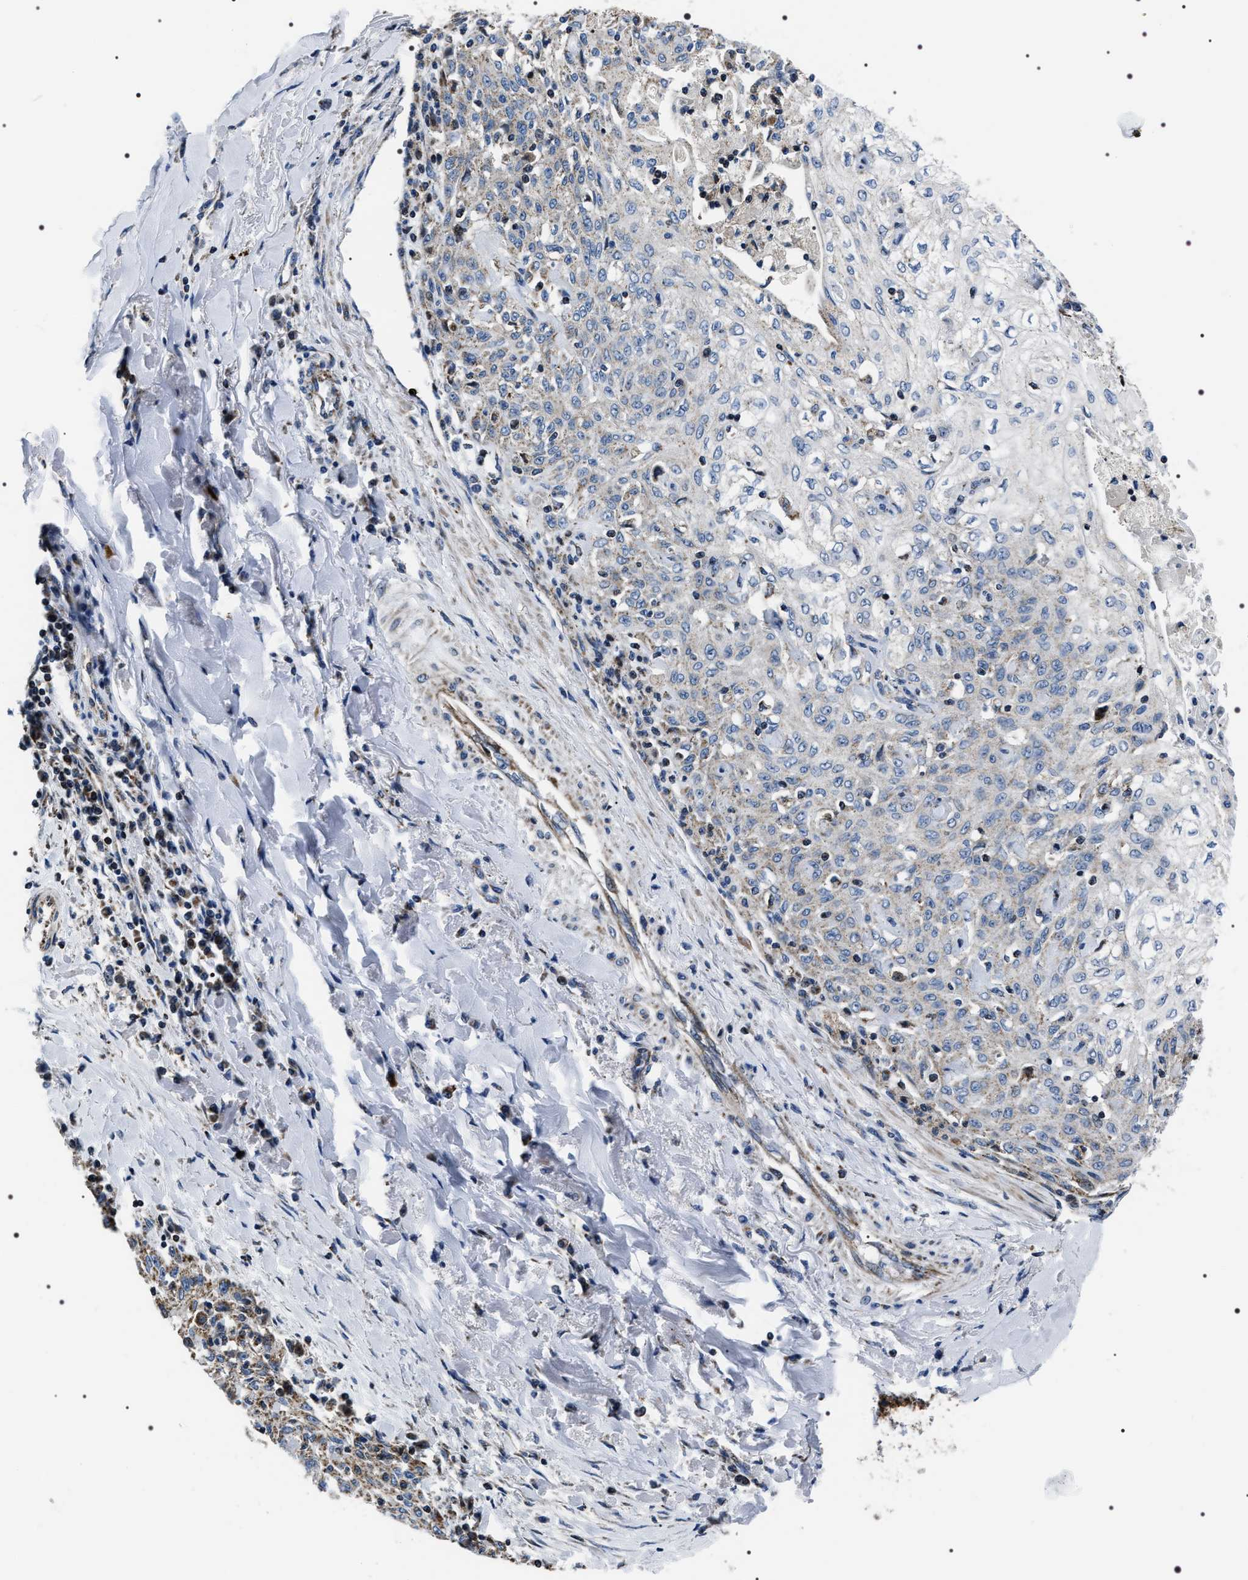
{"staining": {"intensity": "moderate", "quantity": "<25%", "location": "cytoplasmic/membranous"}, "tissue": "skin cancer", "cell_type": "Tumor cells", "image_type": "cancer", "snomed": [{"axis": "morphology", "description": "Squamous cell carcinoma, NOS"}, {"axis": "morphology", "description": "Squamous cell carcinoma, metastatic, NOS"}, {"axis": "topography", "description": "Skin"}, {"axis": "topography", "description": "Lymph node"}], "caption": "IHC of skin cancer exhibits low levels of moderate cytoplasmic/membranous expression in about <25% of tumor cells.", "gene": "NTMT1", "patient": {"sex": "male", "age": 75}}